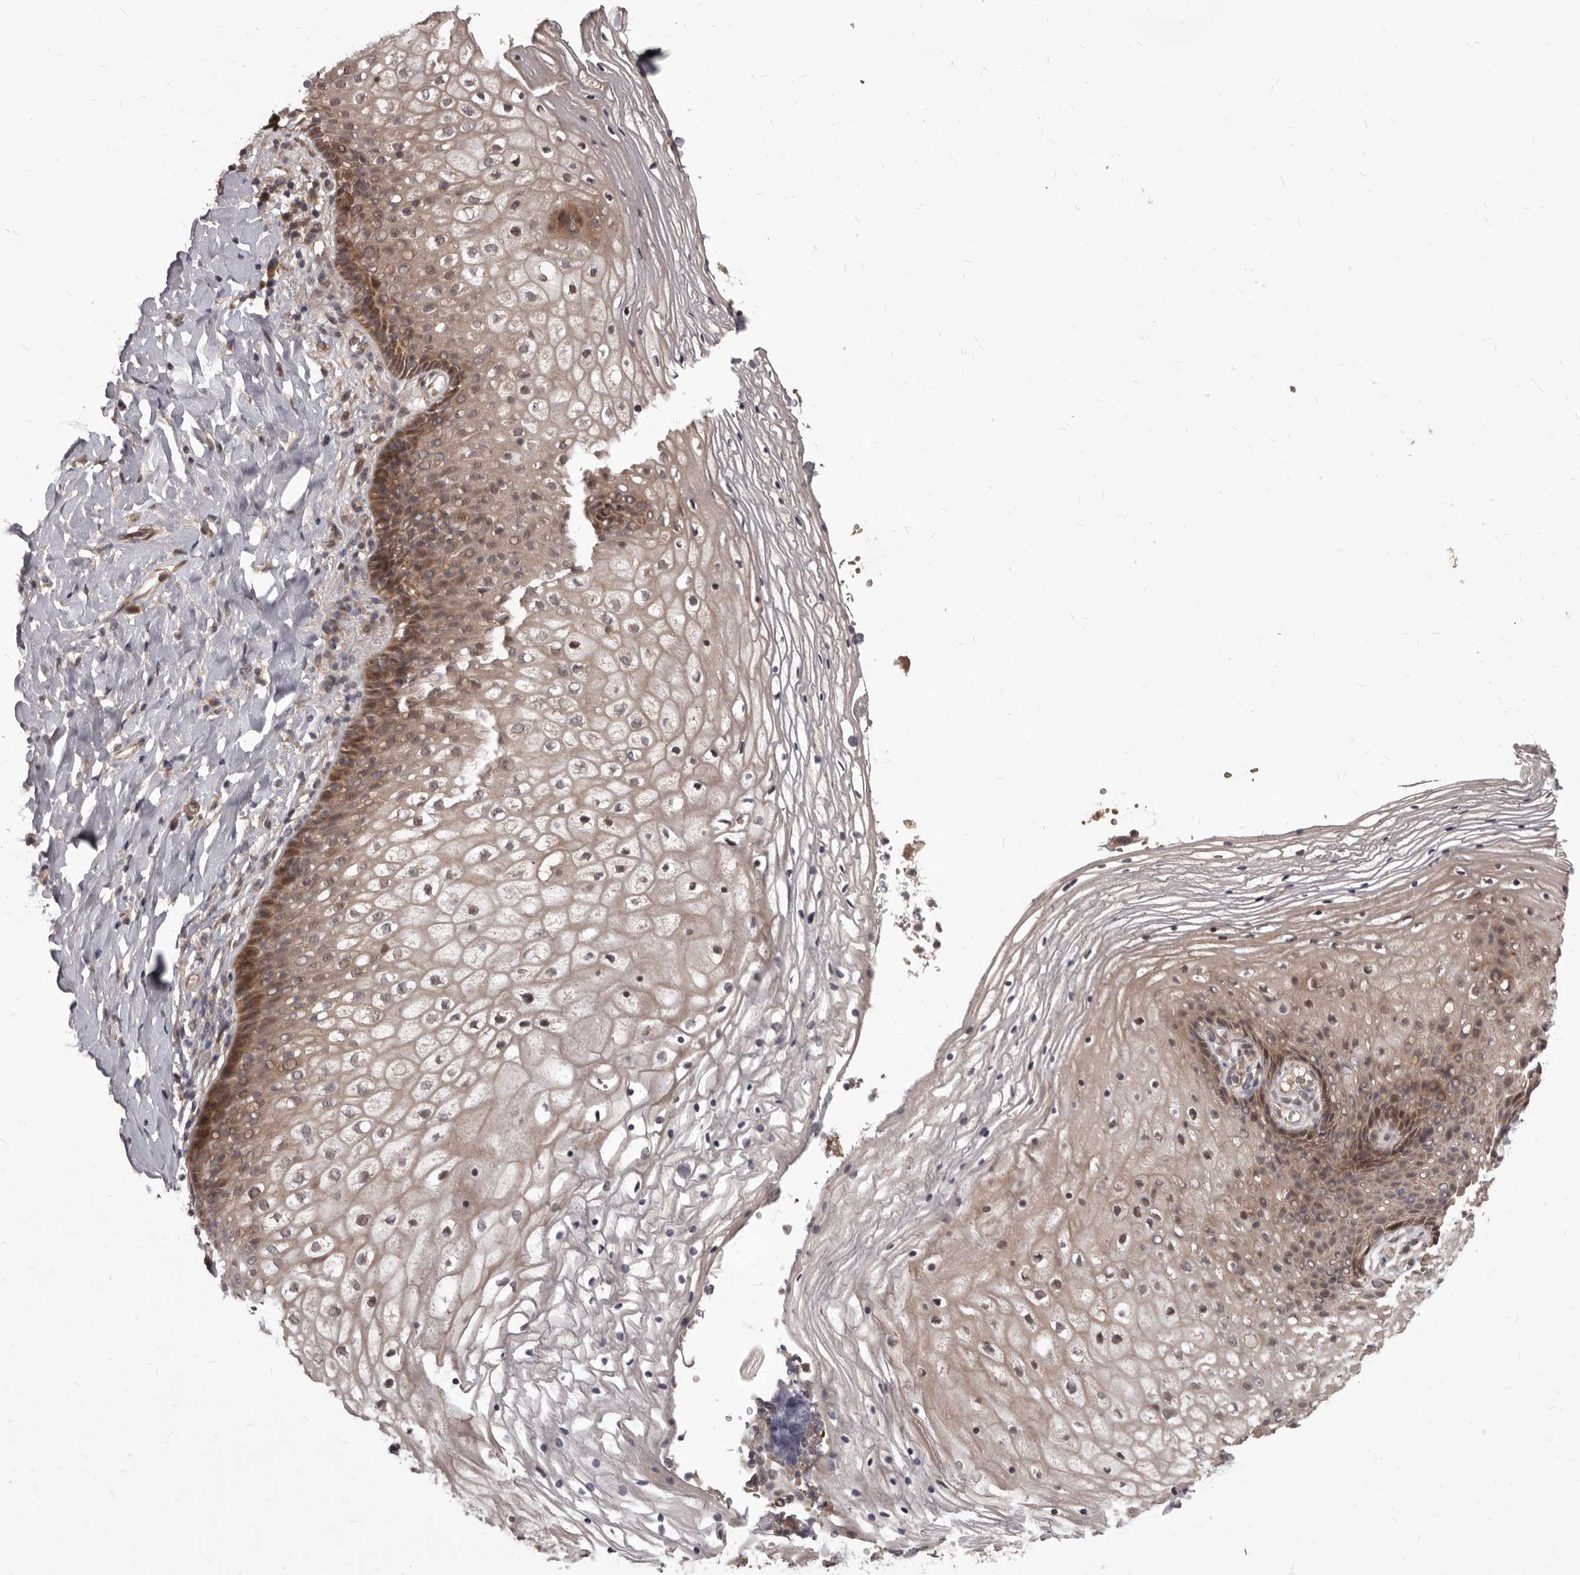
{"staining": {"intensity": "moderate", "quantity": ">75%", "location": "cytoplasmic/membranous,nuclear"}, "tissue": "vagina", "cell_type": "Squamous epithelial cells", "image_type": "normal", "snomed": [{"axis": "morphology", "description": "Normal tissue, NOS"}, {"axis": "topography", "description": "Vagina"}], "caption": "Vagina stained with a brown dye shows moderate cytoplasmic/membranous,nuclear positive positivity in approximately >75% of squamous epithelial cells.", "gene": "GABPB2", "patient": {"sex": "female", "age": 60}}